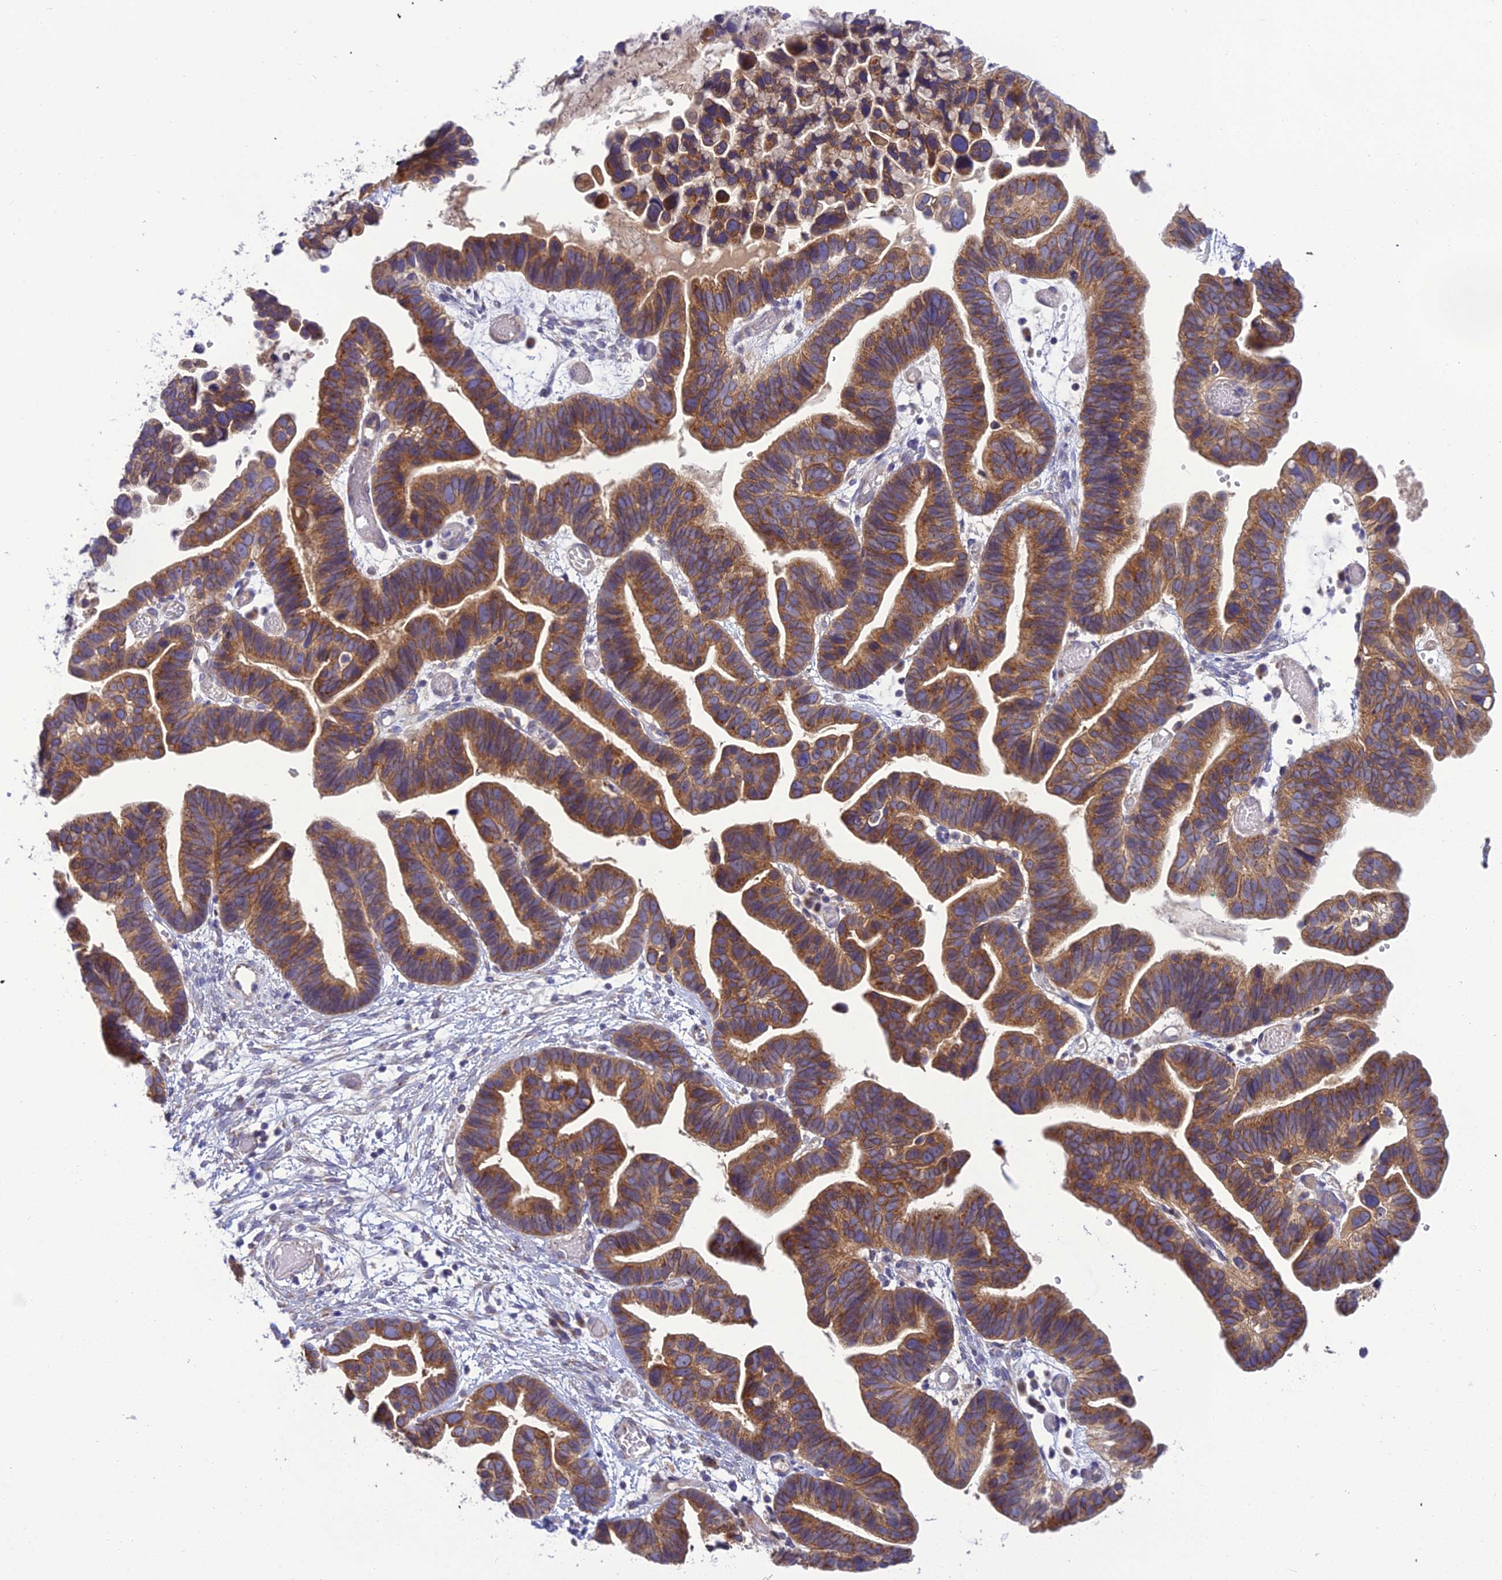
{"staining": {"intensity": "moderate", "quantity": ">75%", "location": "cytoplasmic/membranous"}, "tissue": "ovarian cancer", "cell_type": "Tumor cells", "image_type": "cancer", "snomed": [{"axis": "morphology", "description": "Cystadenocarcinoma, serous, NOS"}, {"axis": "topography", "description": "Ovary"}], "caption": "The image reveals immunohistochemical staining of ovarian cancer. There is moderate cytoplasmic/membranous positivity is seen in approximately >75% of tumor cells.", "gene": "GOLPH3", "patient": {"sex": "female", "age": 56}}